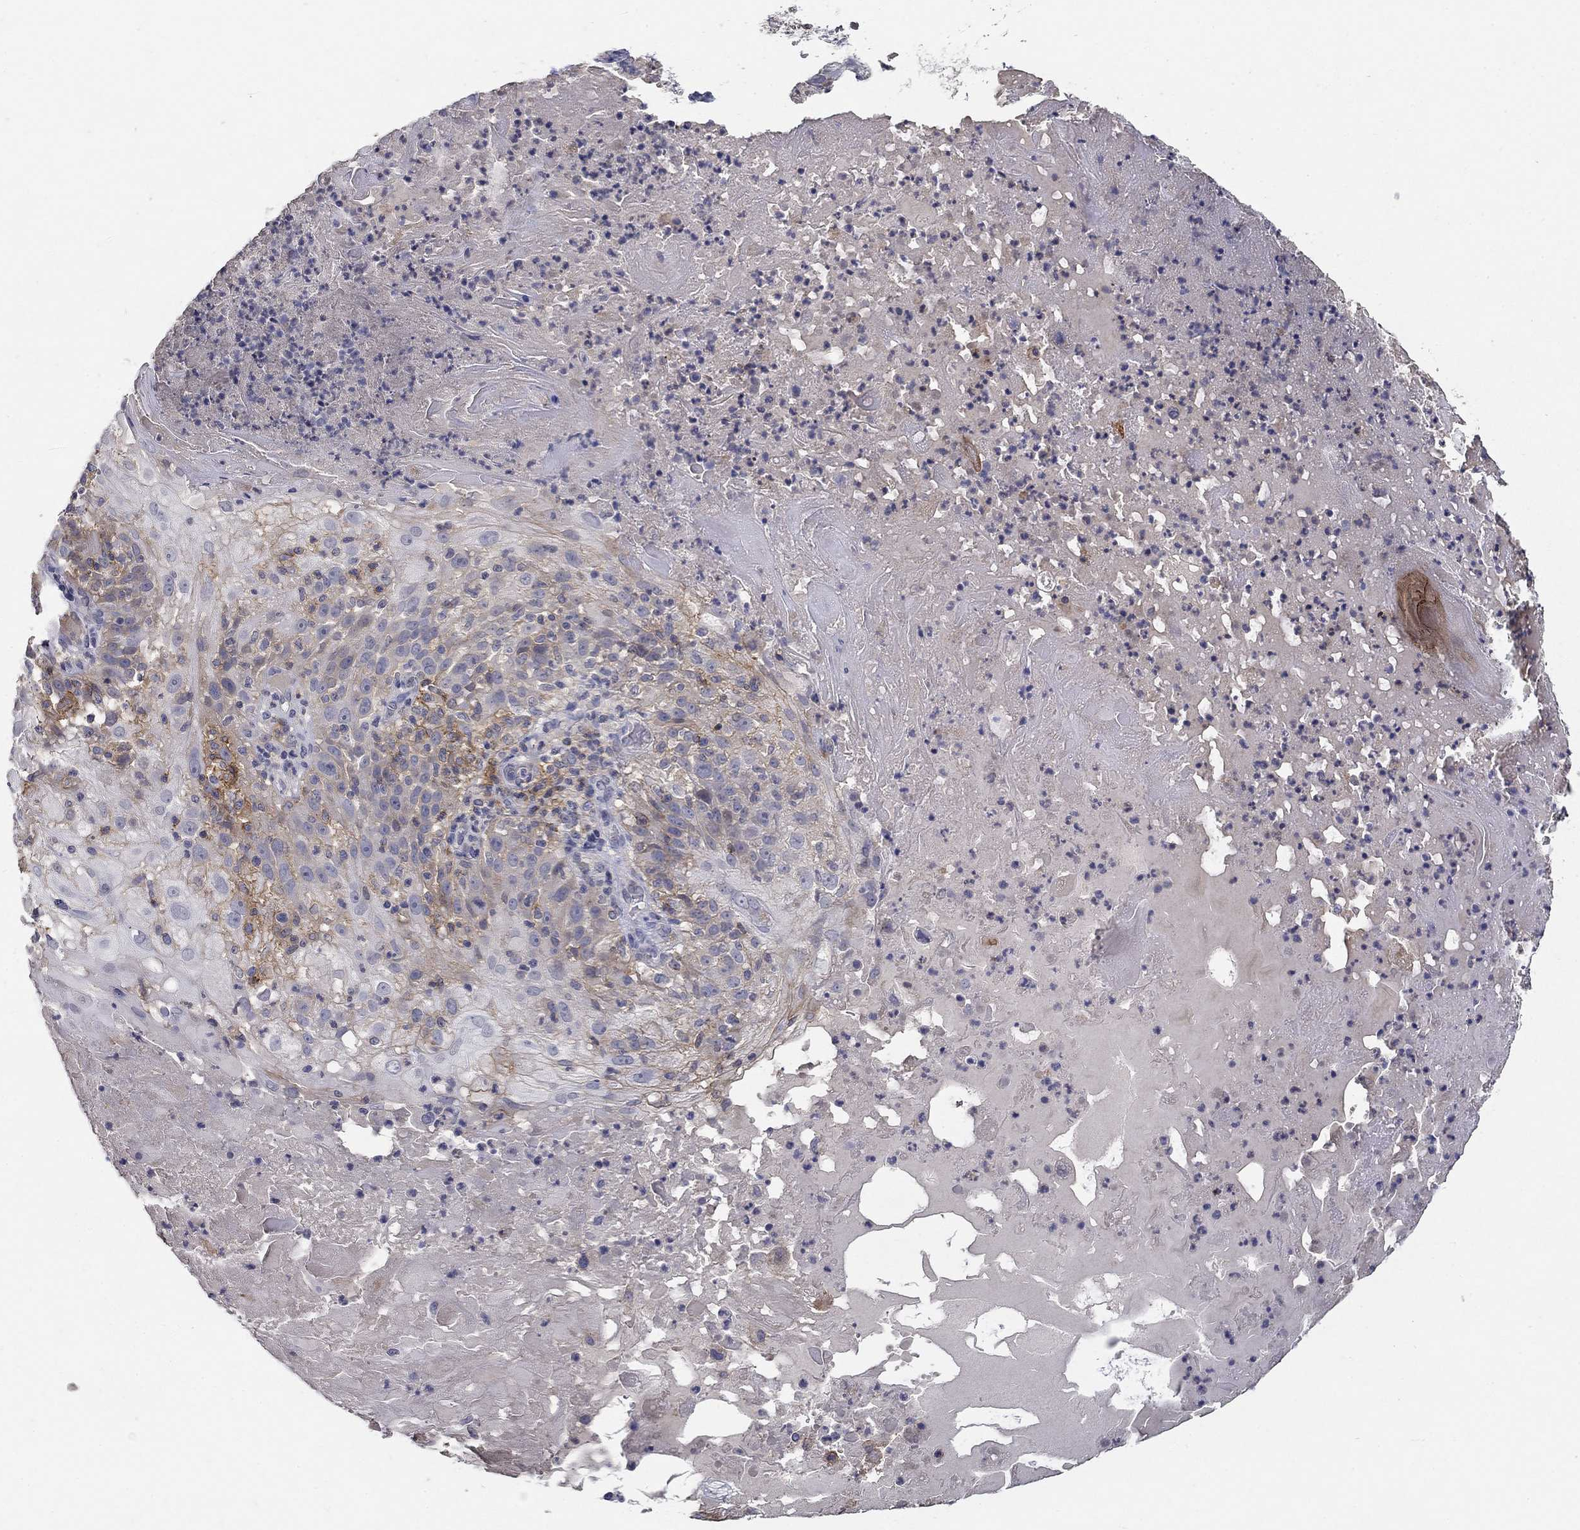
{"staining": {"intensity": "moderate", "quantity": "<25%", "location": "cytoplasmic/membranous"}, "tissue": "skin cancer", "cell_type": "Tumor cells", "image_type": "cancer", "snomed": [{"axis": "morphology", "description": "Normal tissue, NOS"}, {"axis": "morphology", "description": "Squamous cell carcinoma, NOS"}, {"axis": "topography", "description": "Skin"}], "caption": "A low amount of moderate cytoplasmic/membranous expression is present in approximately <25% of tumor cells in squamous cell carcinoma (skin) tissue.", "gene": "CD274", "patient": {"sex": "female", "age": 83}}